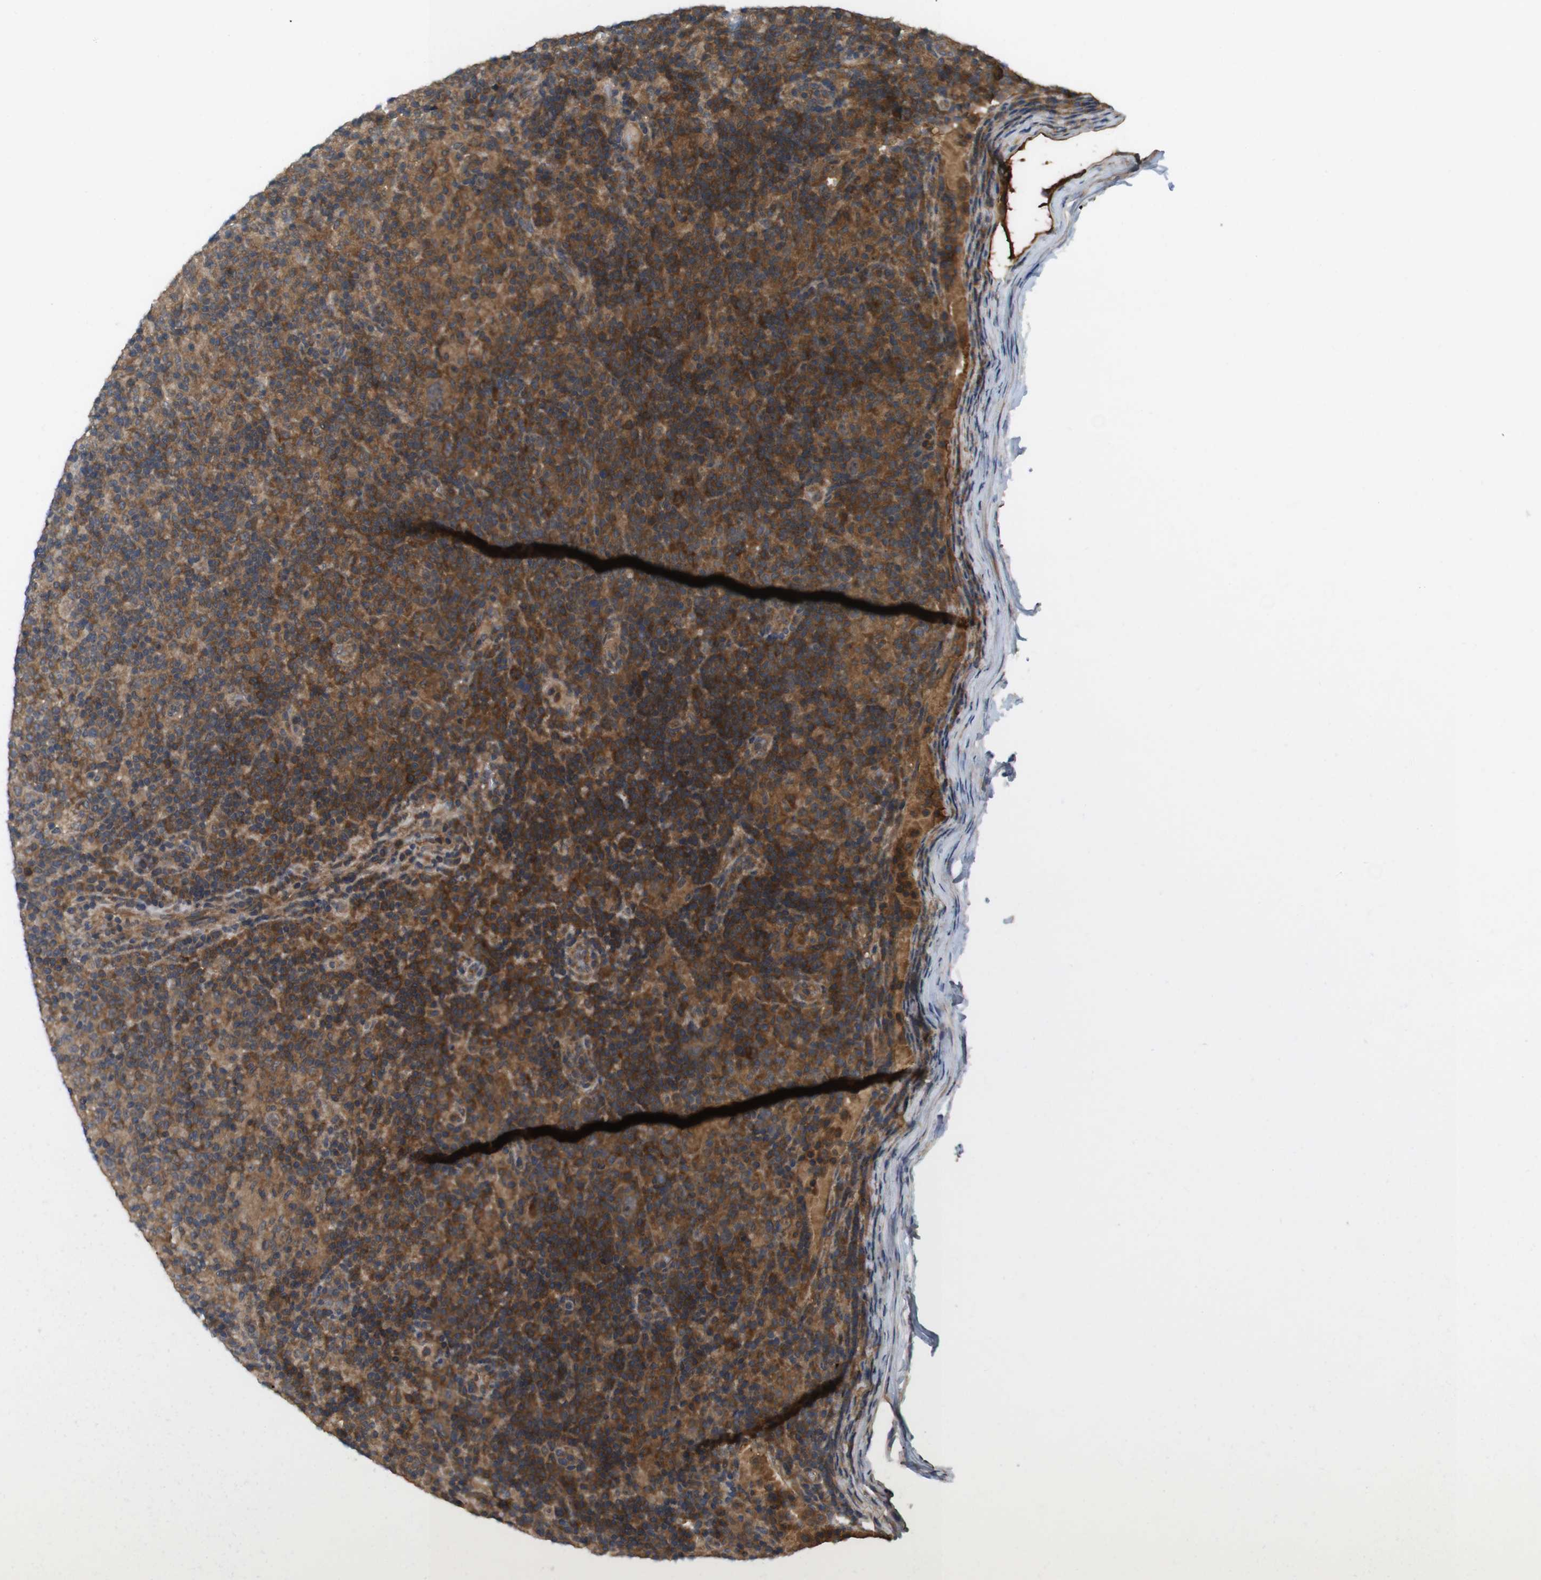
{"staining": {"intensity": "moderate", "quantity": ">75%", "location": "cytoplasmic/membranous"}, "tissue": "lymphoma", "cell_type": "Tumor cells", "image_type": "cancer", "snomed": [{"axis": "morphology", "description": "Hodgkin's disease, NOS"}, {"axis": "topography", "description": "Lymph node"}], "caption": "An immunohistochemistry (IHC) micrograph of tumor tissue is shown. Protein staining in brown highlights moderate cytoplasmic/membranous positivity in lymphoma within tumor cells.", "gene": "NFKBIE", "patient": {"sex": "male", "age": 70}}